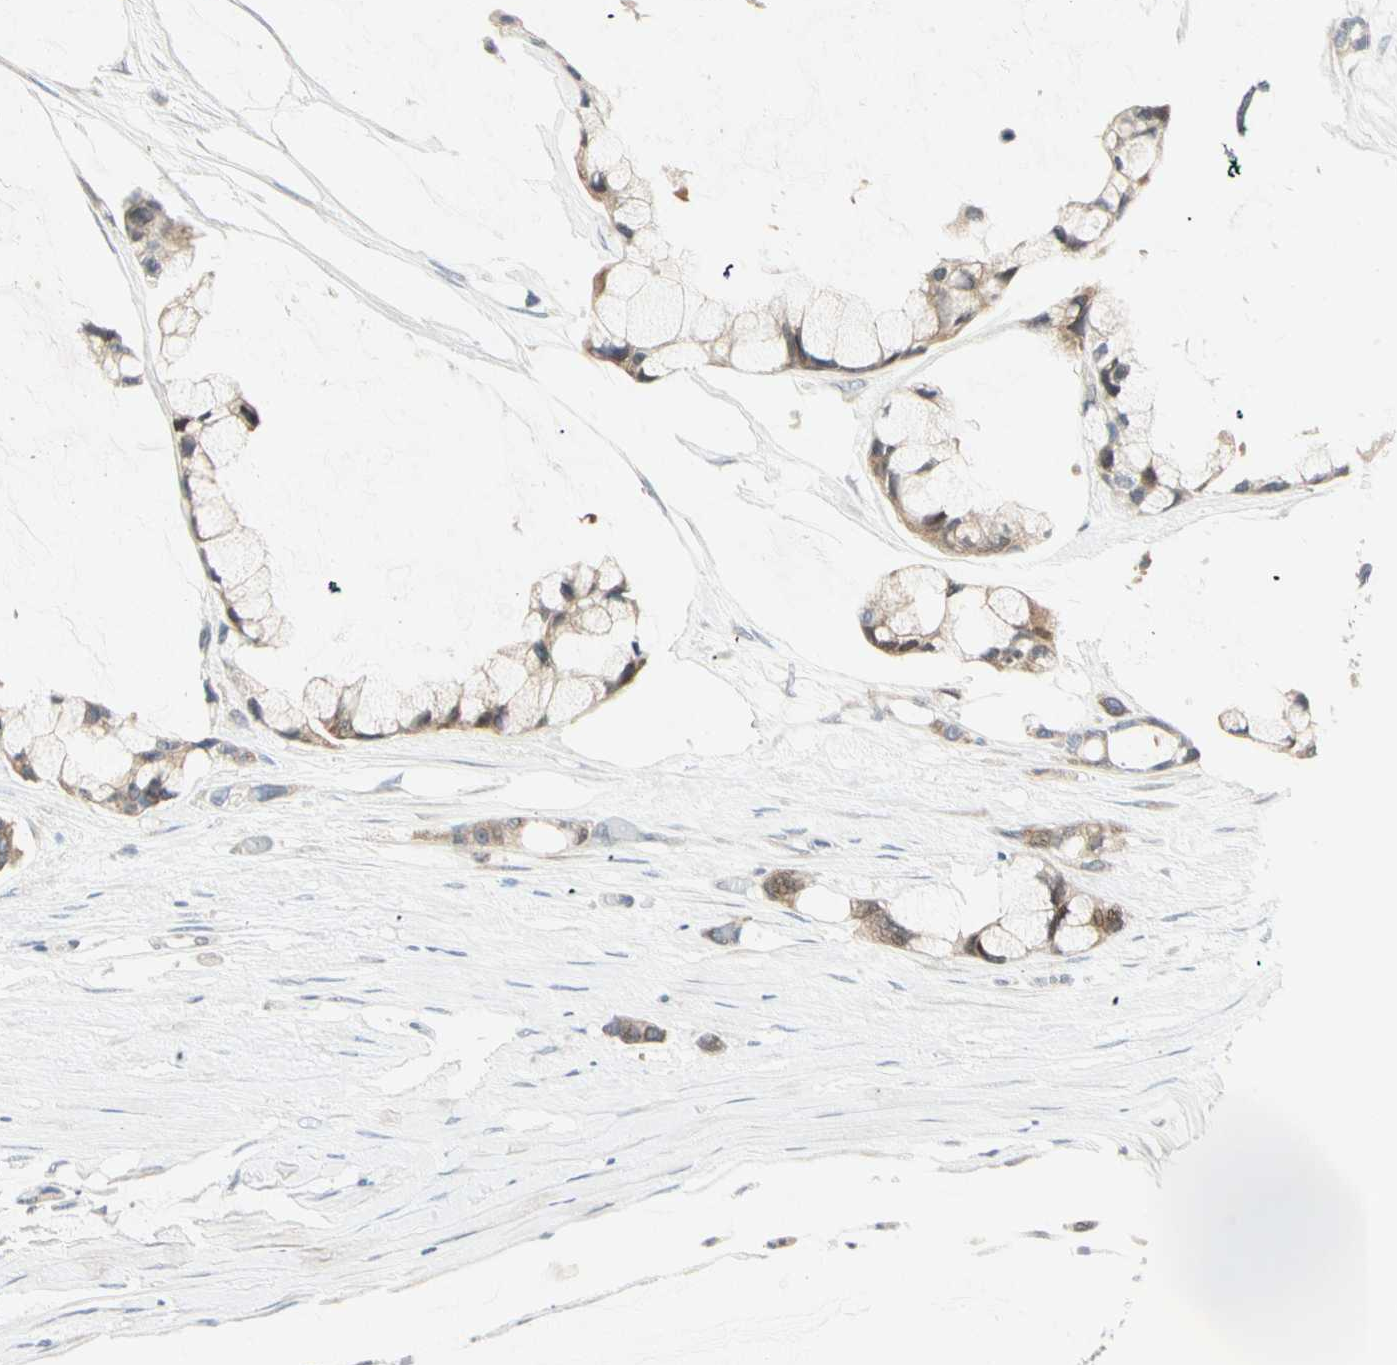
{"staining": {"intensity": "weak", "quantity": "25%-75%", "location": "cytoplasmic/membranous"}, "tissue": "ovarian cancer", "cell_type": "Tumor cells", "image_type": "cancer", "snomed": [{"axis": "morphology", "description": "Cystadenocarcinoma, mucinous, NOS"}, {"axis": "topography", "description": "Ovary"}], "caption": "Protein staining exhibits weak cytoplasmic/membranous expression in approximately 25%-75% of tumor cells in ovarian cancer (mucinous cystadenocarcinoma).", "gene": "IL1R1", "patient": {"sex": "female", "age": 39}}